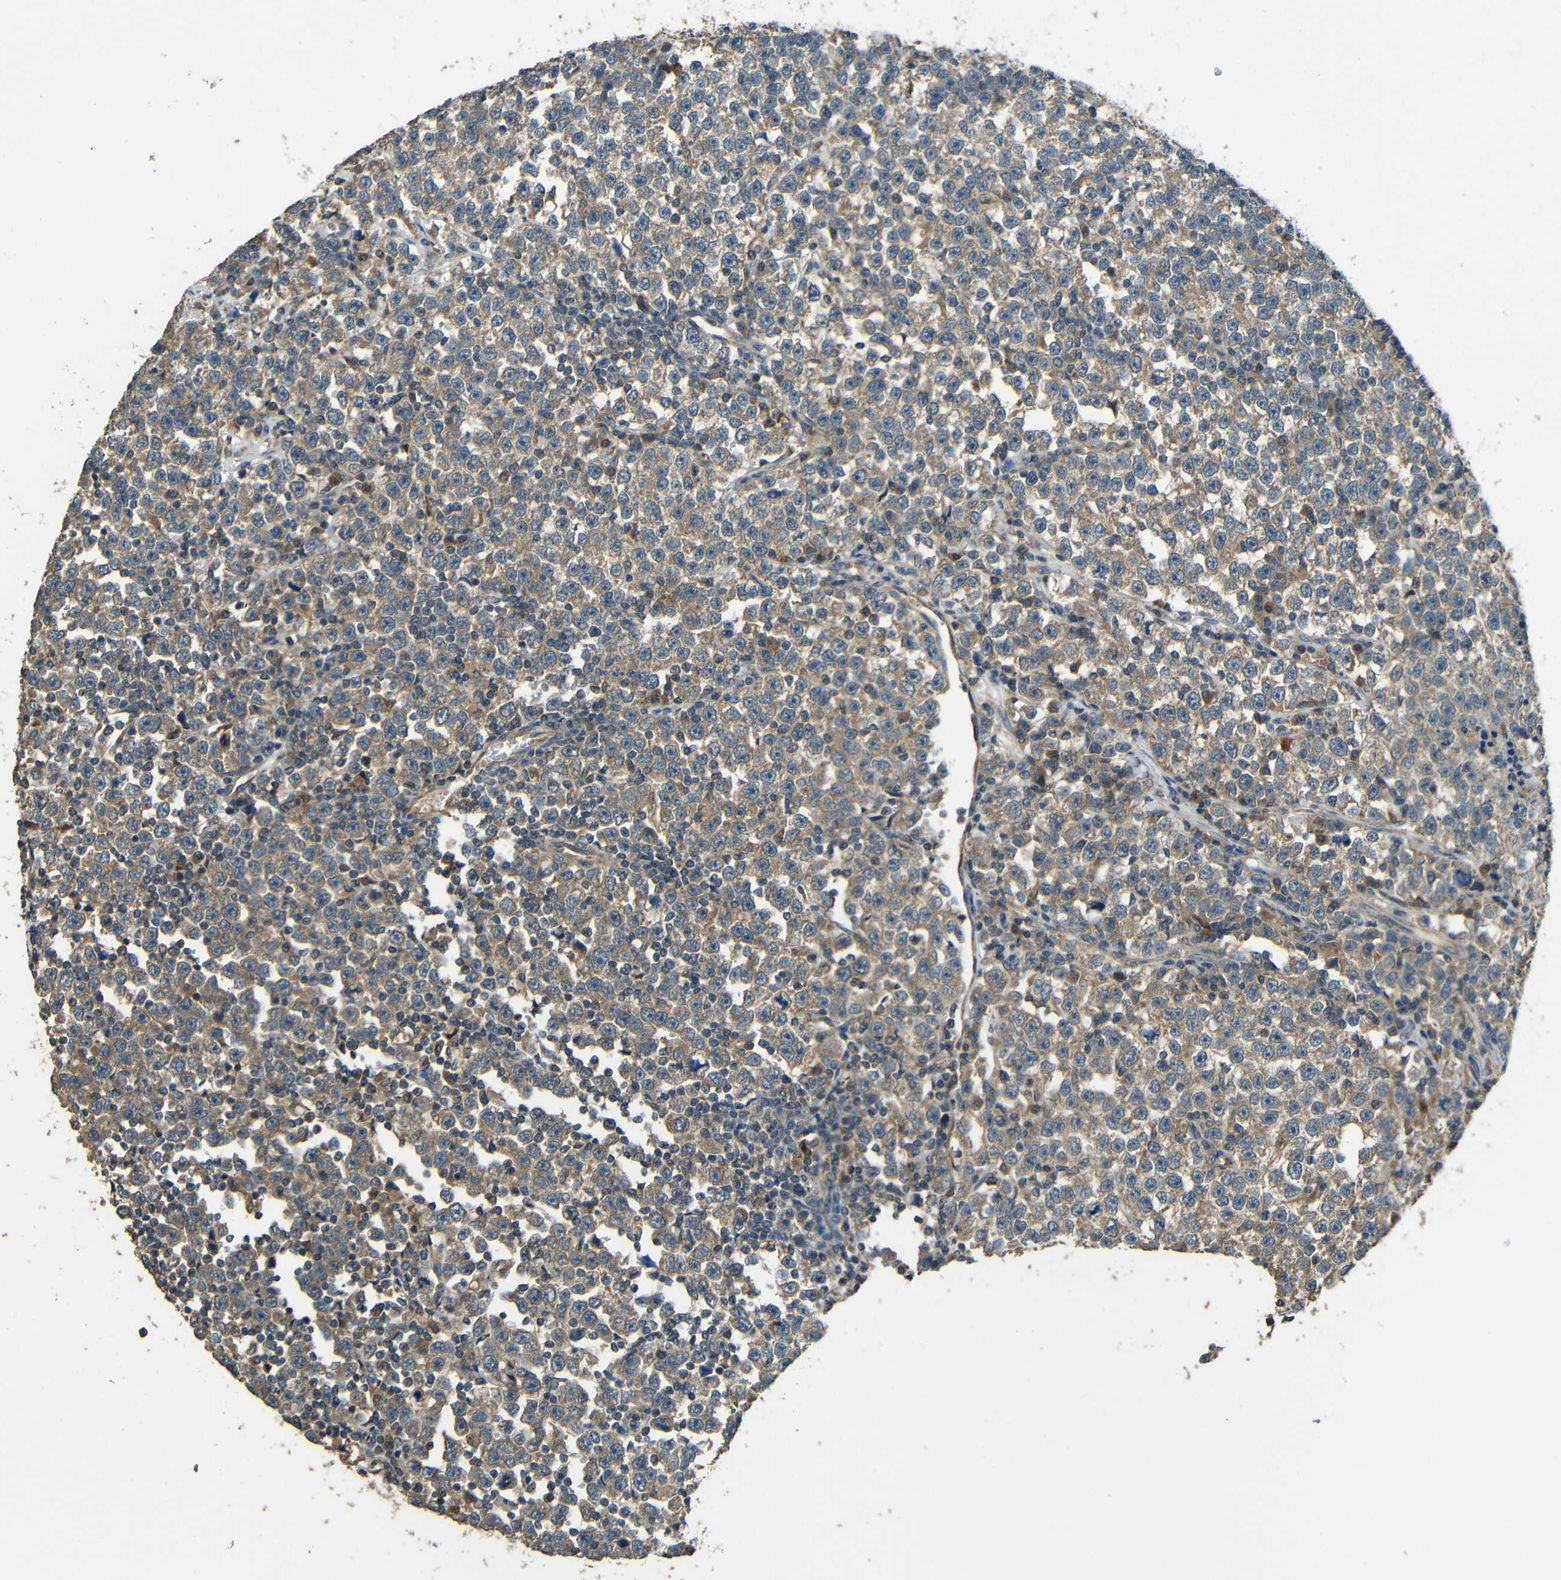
{"staining": {"intensity": "moderate", "quantity": ">75%", "location": "cytoplasmic/membranous"}, "tissue": "testis cancer", "cell_type": "Tumor cells", "image_type": "cancer", "snomed": [{"axis": "morphology", "description": "Seminoma, NOS"}, {"axis": "topography", "description": "Testis"}], "caption": "Human testis cancer stained for a protein (brown) displays moderate cytoplasmic/membranous positive positivity in approximately >75% of tumor cells.", "gene": "ACACA", "patient": {"sex": "male", "age": 43}}